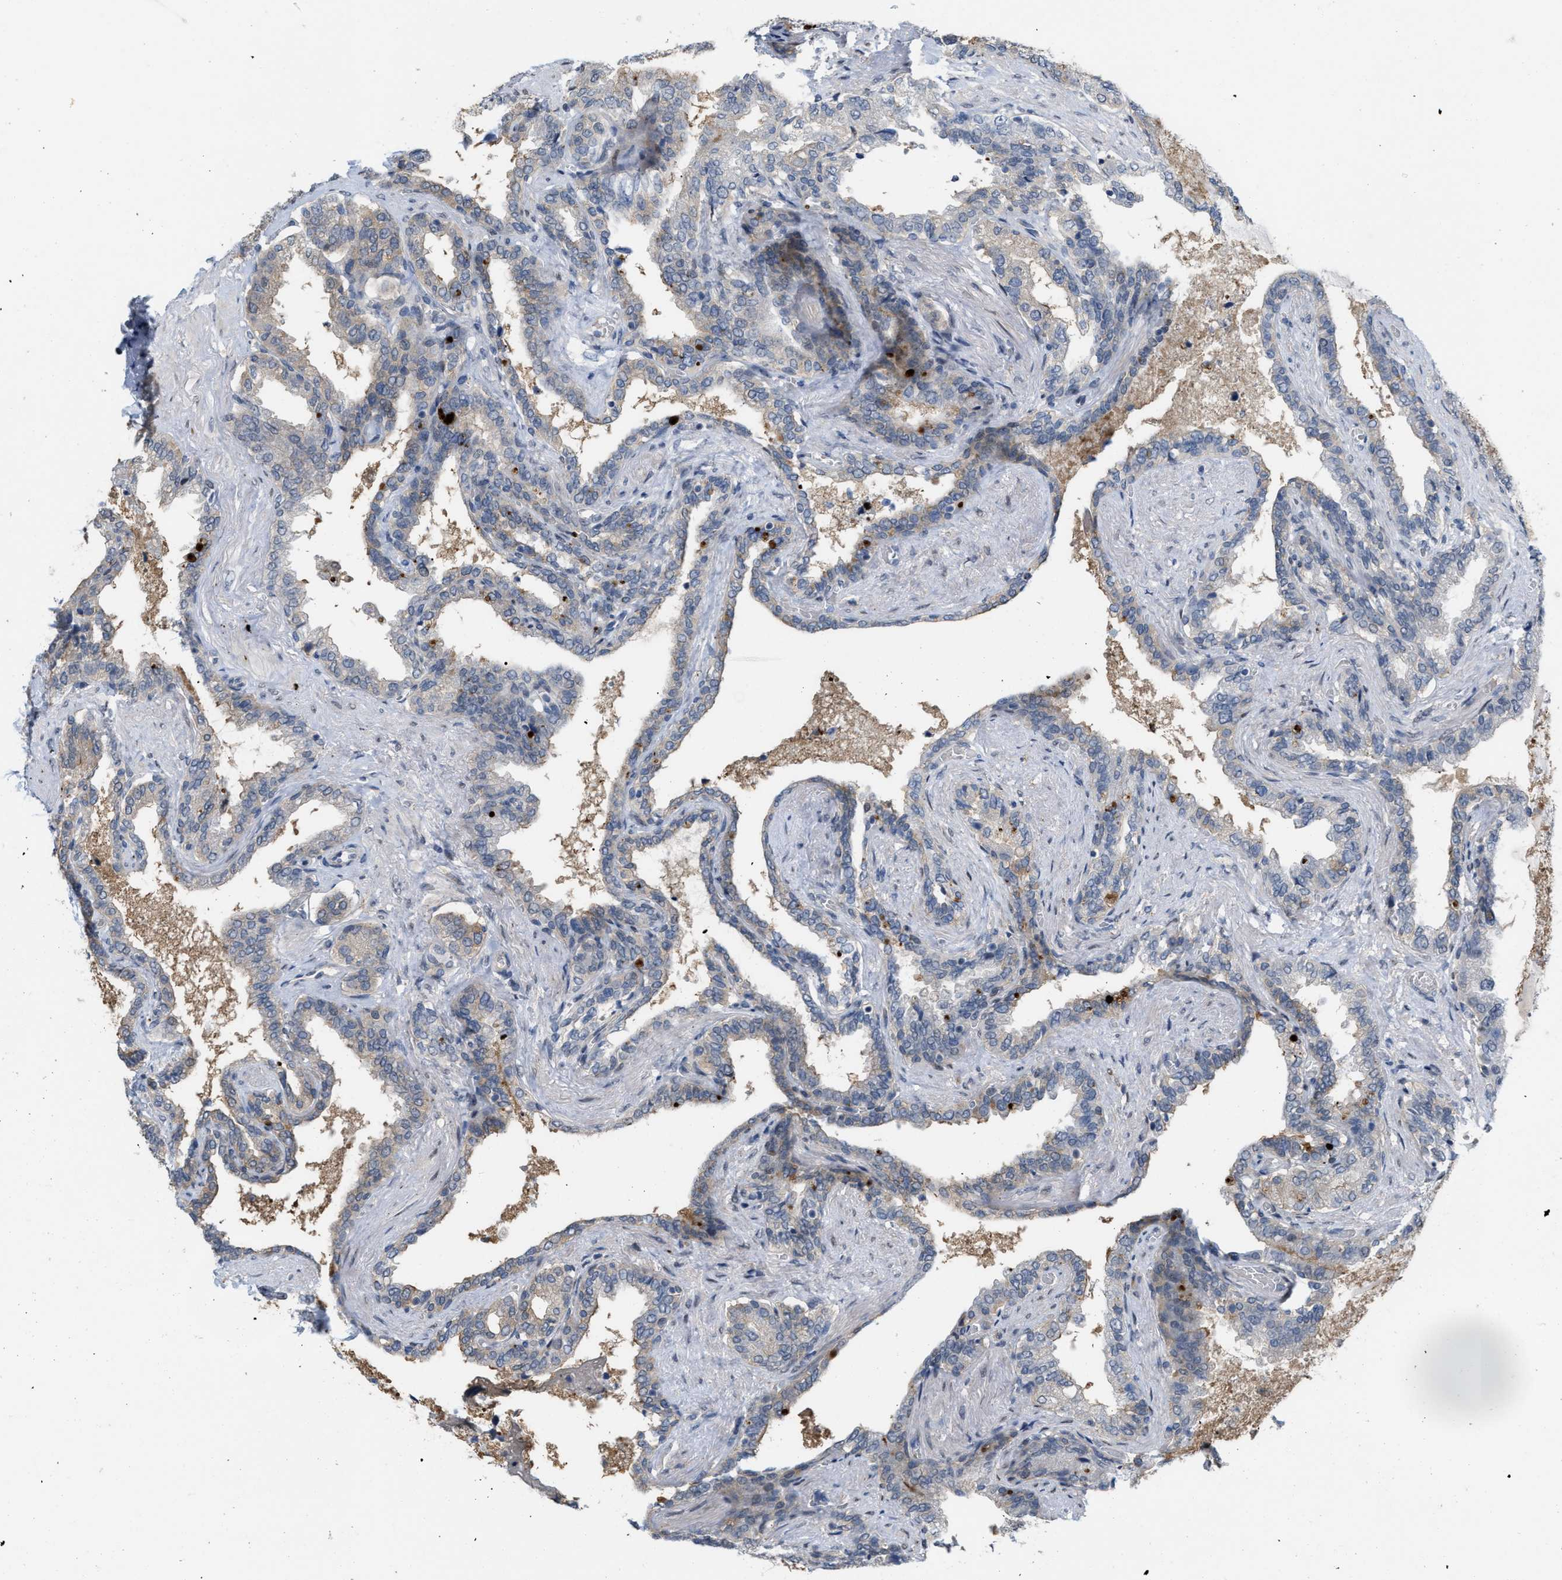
{"staining": {"intensity": "weak", "quantity": "<25%", "location": "cytoplasmic/membranous"}, "tissue": "seminal vesicle", "cell_type": "Glandular cells", "image_type": "normal", "snomed": [{"axis": "morphology", "description": "Normal tissue, NOS"}, {"axis": "topography", "description": "Seminal veicle"}], "caption": "This is an immunohistochemistry image of normal human seminal vesicle. There is no expression in glandular cells.", "gene": "CSNK1A1", "patient": {"sex": "male", "age": 46}}